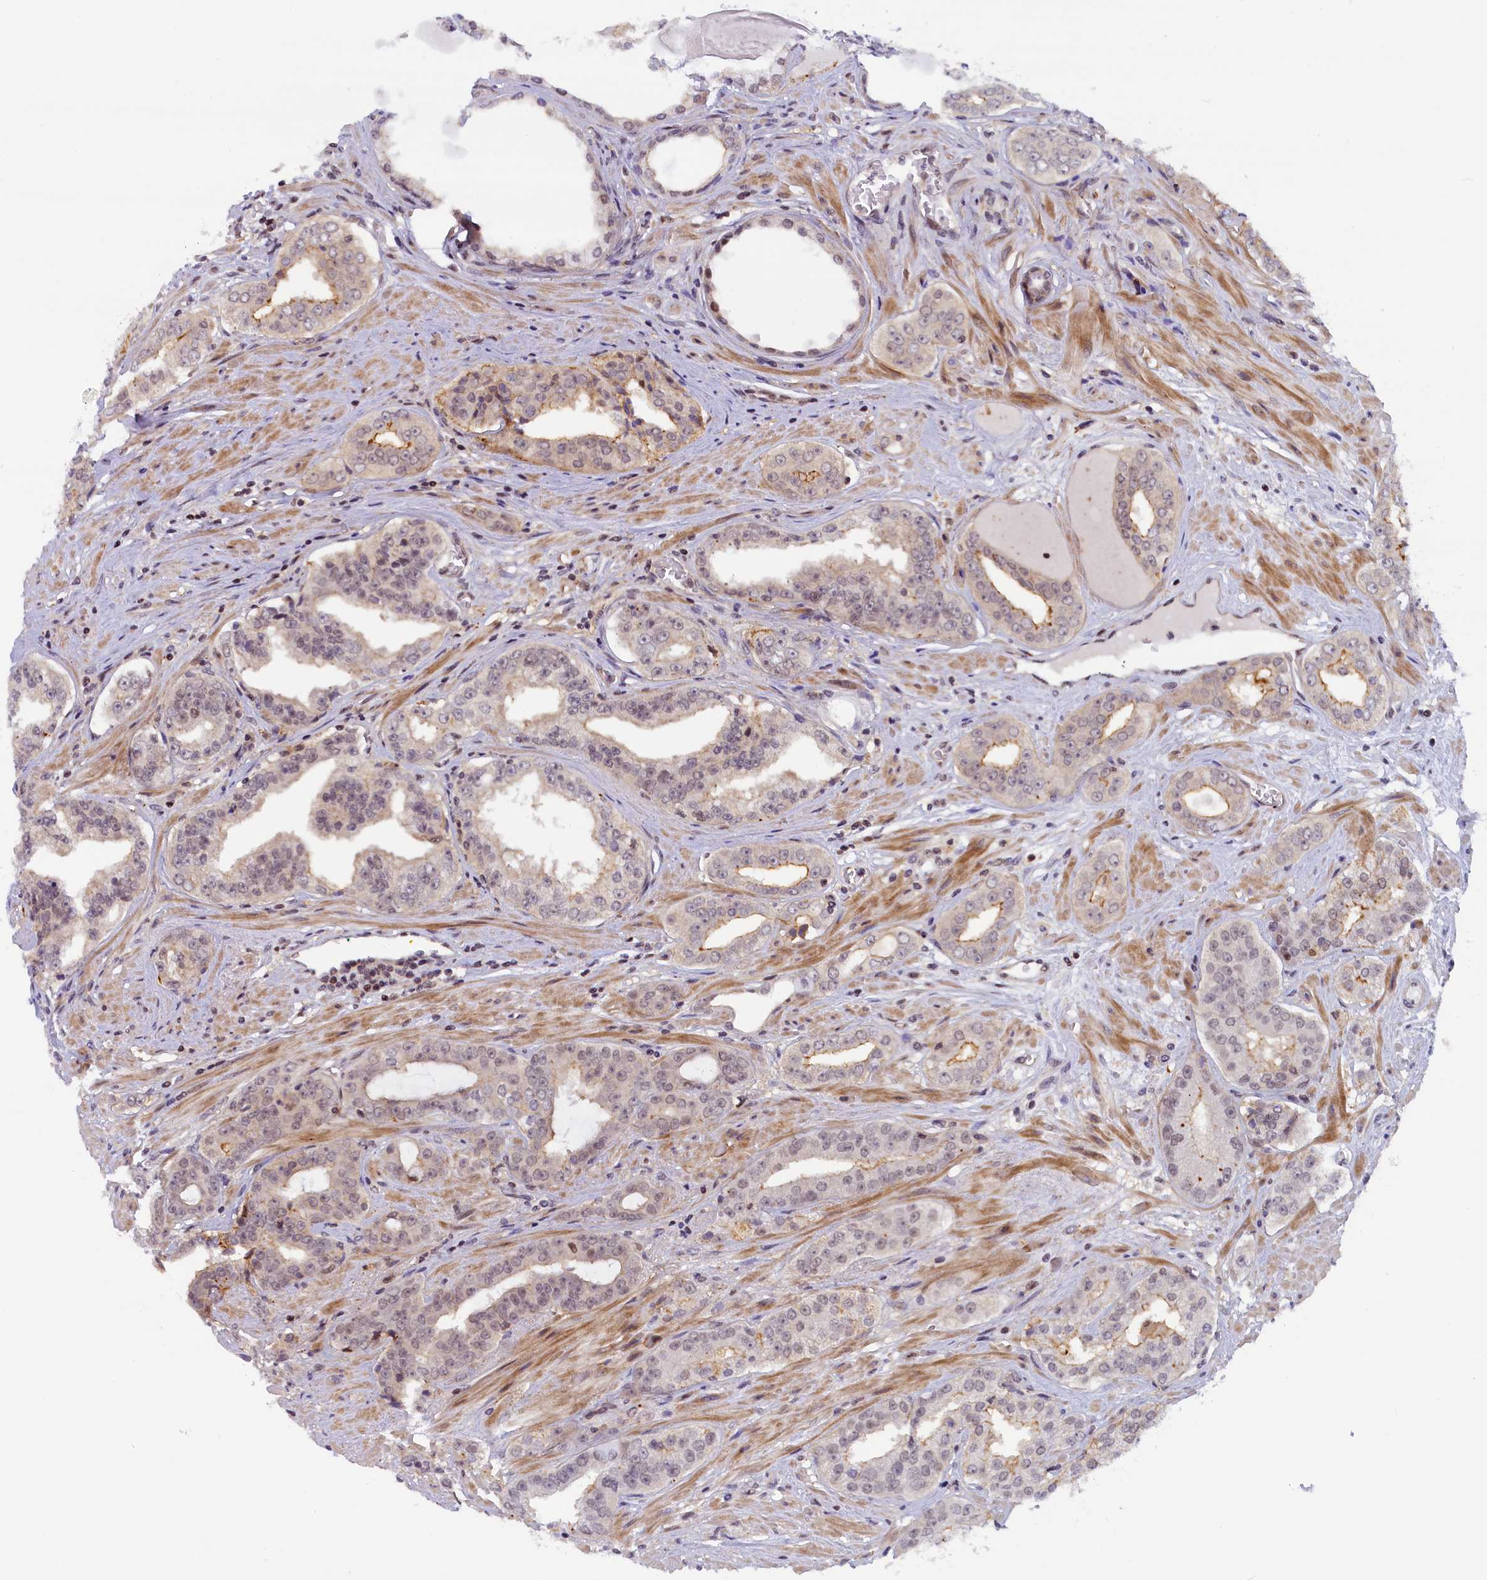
{"staining": {"intensity": "weak", "quantity": "25%-75%", "location": "nuclear"}, "tissue": "prostate cancer", "cell_type": "Tumor cells", "image_type": "cancer", "snomed": [{"axis": "morphology", "description": "Adenocarcinoma, High grade"}, {"axis": "topography", "description": "Prostate"}], "caption": "A brown stain shows weak nuclear expression of a protein in prostate cancer tumor cells. (DAB (3,3'-diaminobenzidine) IHC with brightfield microscopy, high magnification).", "gene": "FCHO1", "patient": {"sex": "male", "age": 71}}